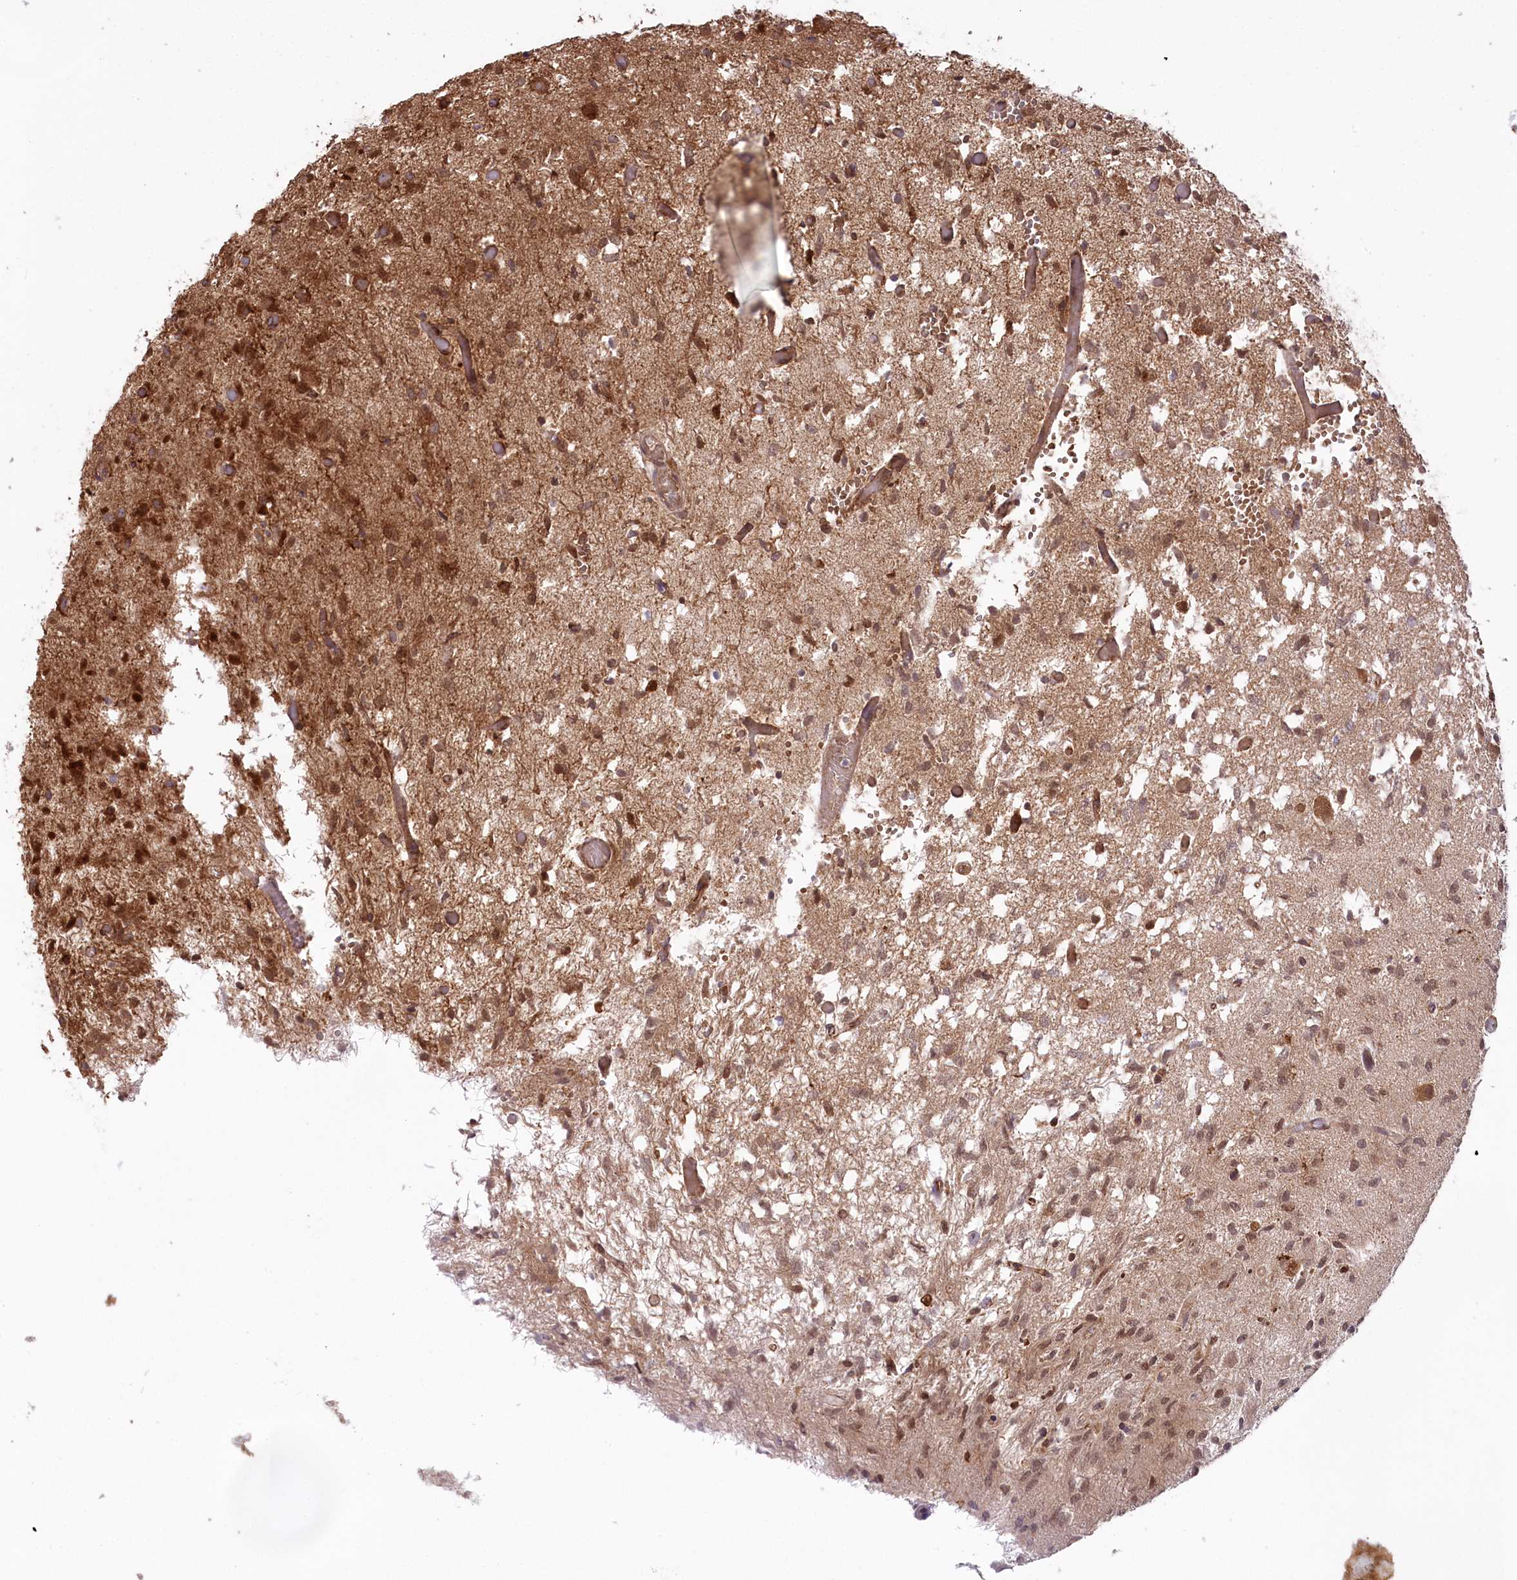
{"staining": {"intensity": "moderate", "quantity": ">75%", "location": "cytoplasmic/membranous,nuclear"}, "tissue": "glioma", "cell_type": "Tumor cells", "image_type": "cancer", "snomed": [{"axis": "morphology", "description": "Glioma, malignant, High grade"}, {"axis": "topography", "description": "Brain"}], "caption": "Moderate cytoplasmic/membranous and nuclear expression for a protein is identified in about >75% of tumor cells of glioma using immunohistochemistry.", "gene": "CCDC91", "patient": {"sex": "female", "age": 59}}